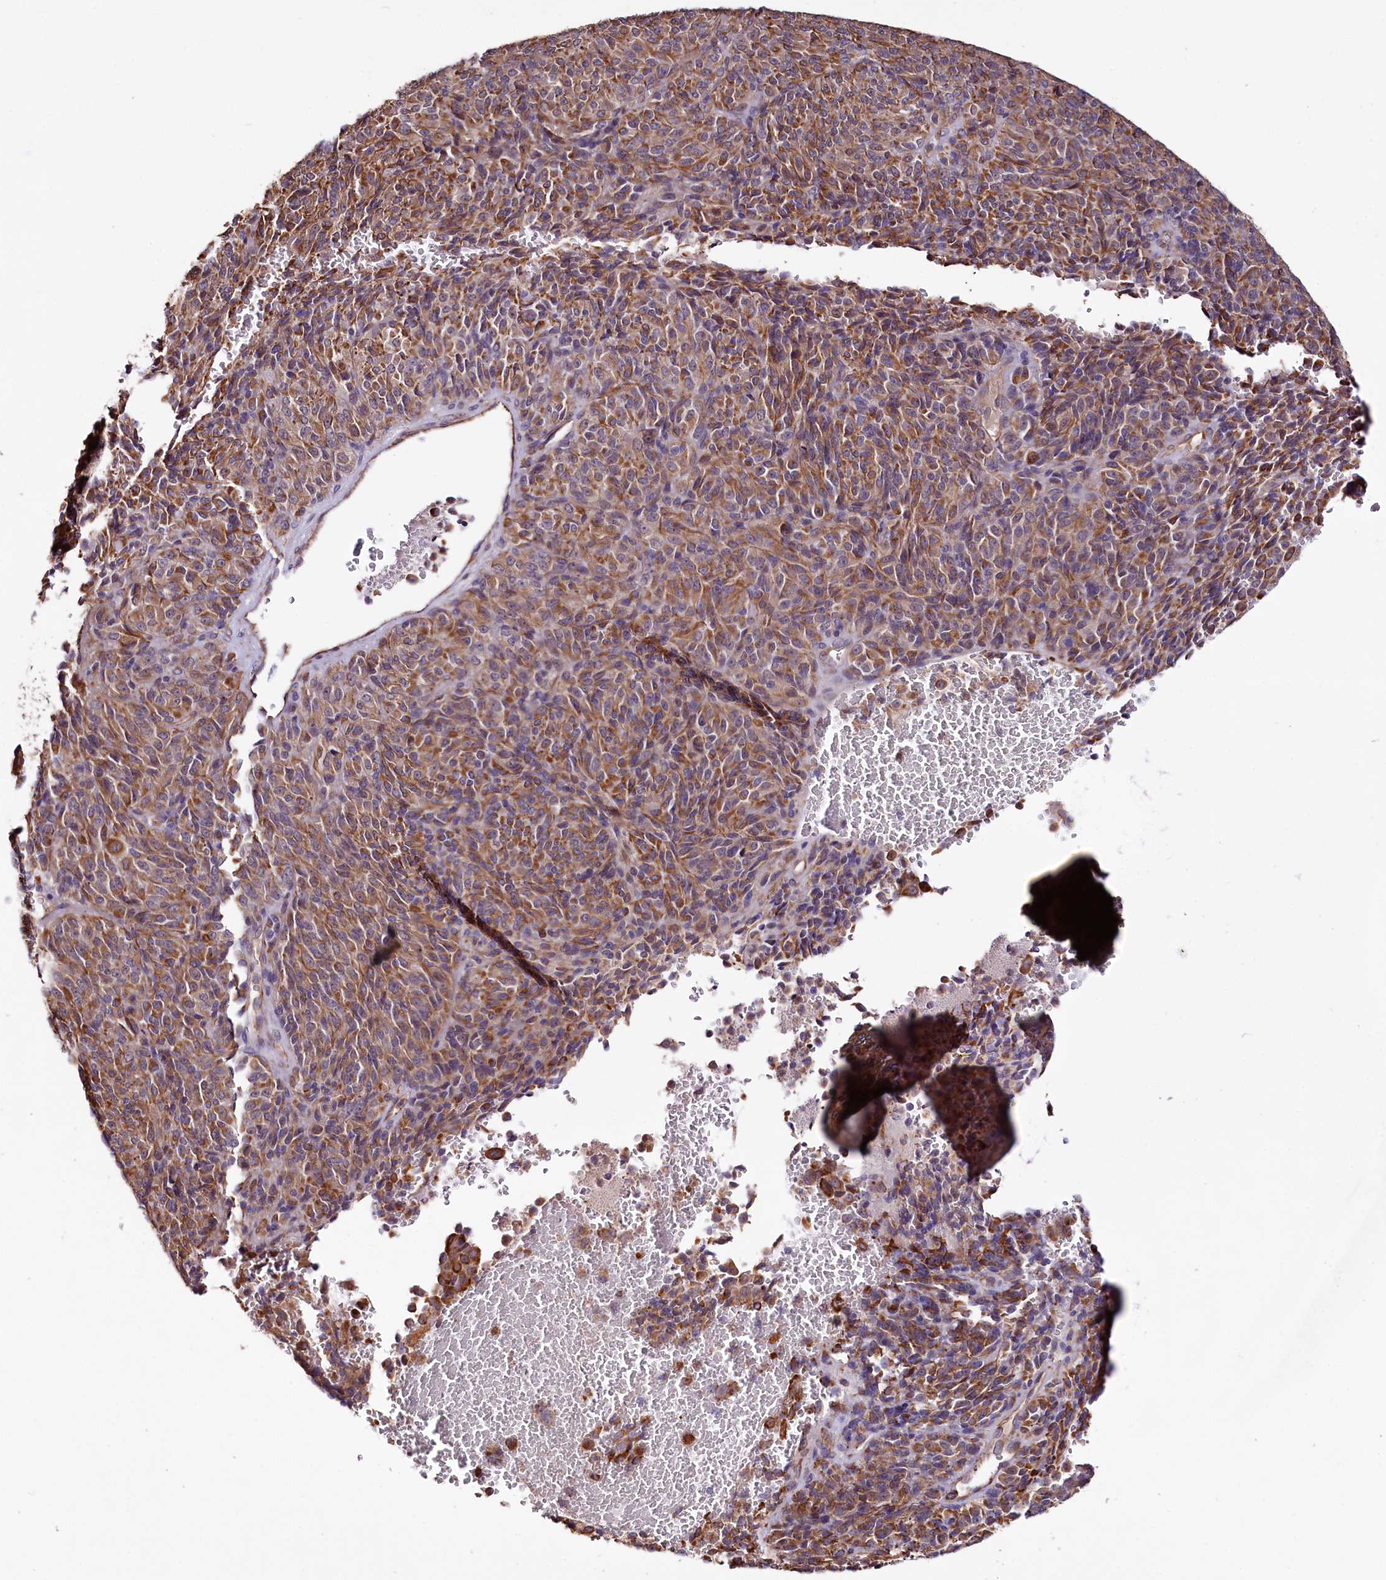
{"staining": {"intensity": "moderate", "quantity": ">75%", "location": "cytoplasmic/membranous"}, "tissue": "melanoma", "cell_type": "Tumor cells", "image_type": "cancer", "snomed": [{"axis": "morphology", "description": "Malignant melanoma, Metastatic site"}, {"axis": "topography", "description": "Brain"}], "caption": "This micrograph exhibits IHC staining of human malignant melanoma (metastatic site), with medium moderate cytoplasmic/membranous expression in approximately >75% of tumor cells.", "gene": "TTC12", "patient": {"sex": "female", "age": 56}}